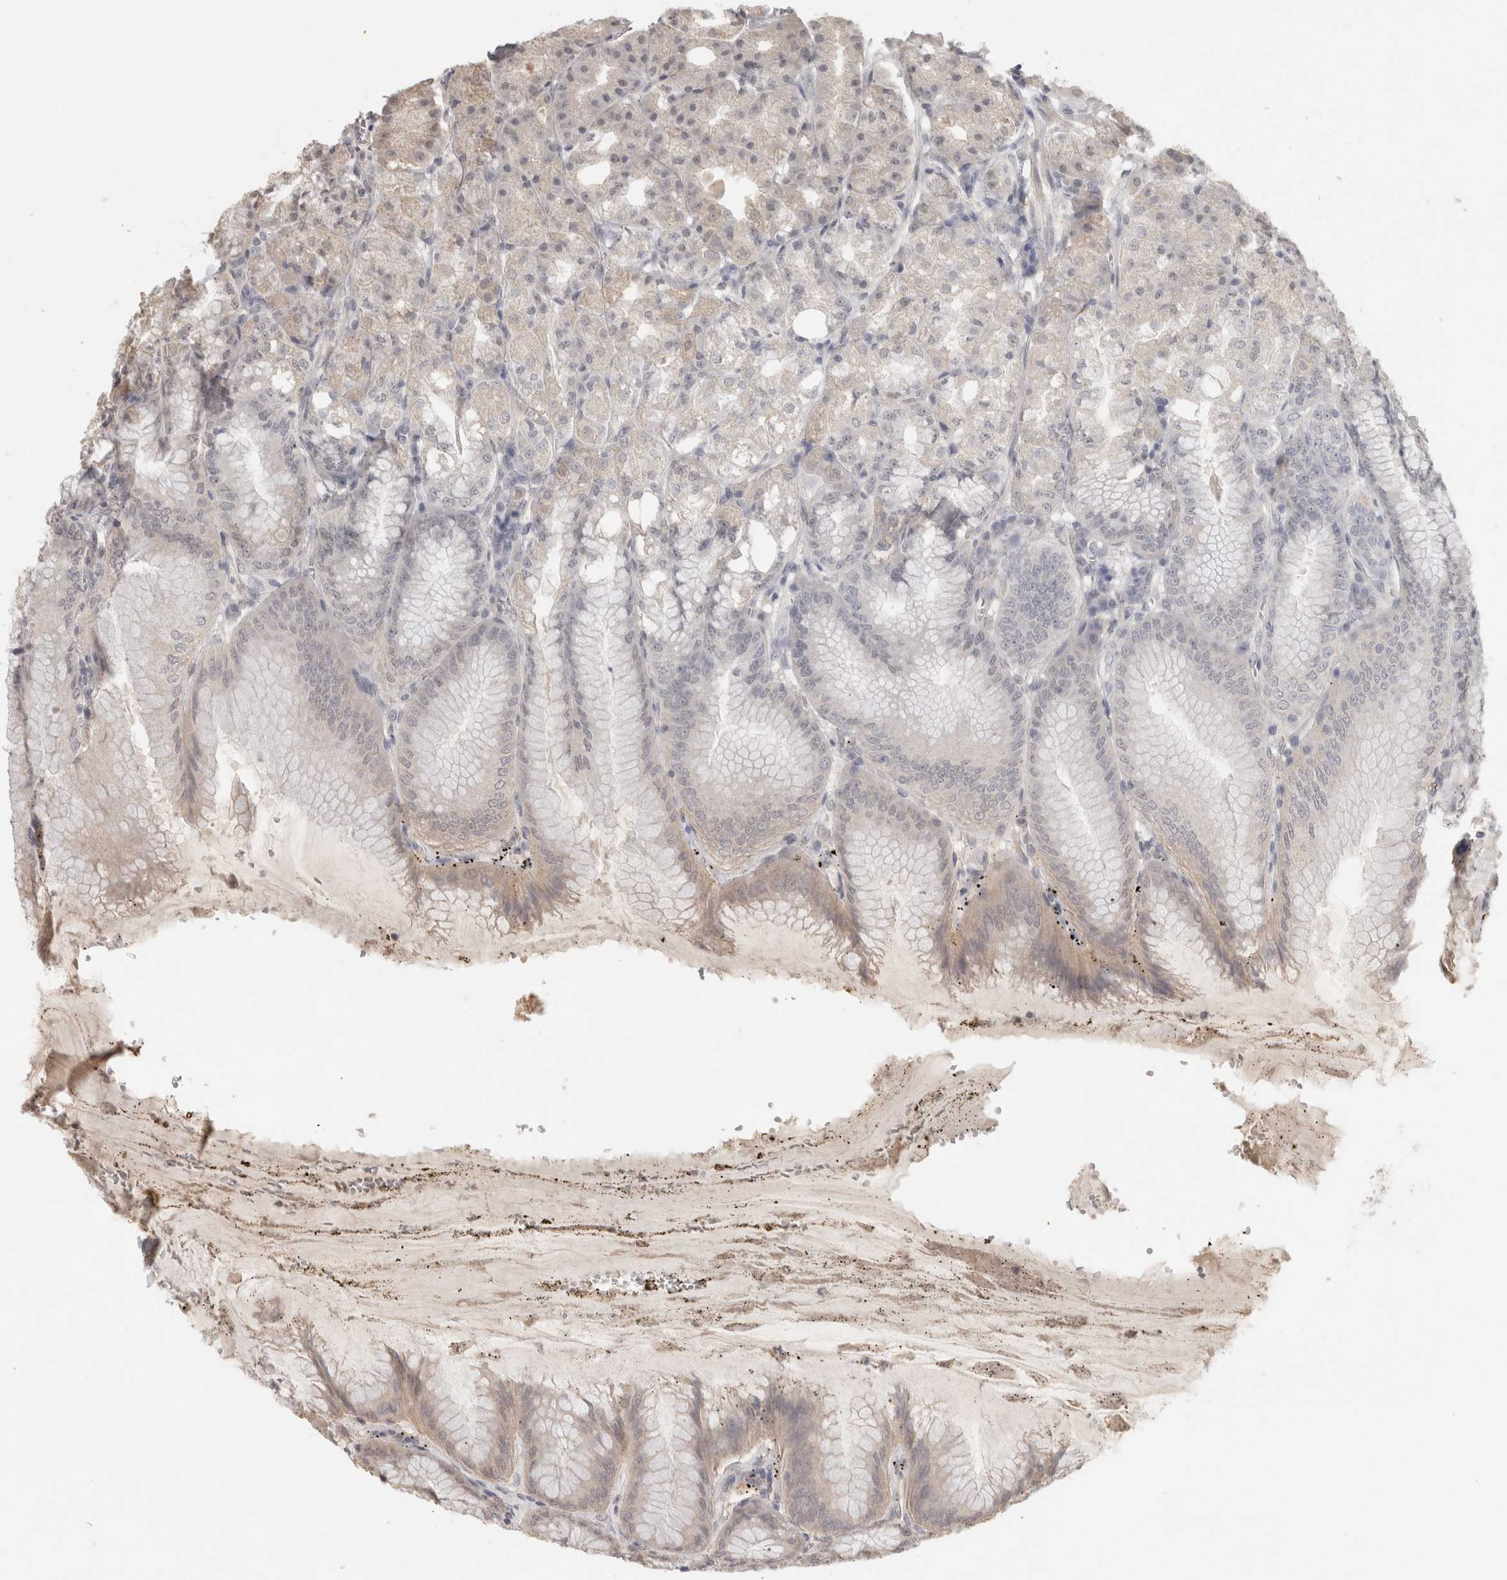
{"staining": {"intensity": "weak", "quantity": "<25%", "location": "cytoplasmic/membranous,nuclear"}, "tissue": "stomach", "cell_type": "Glandular cells", "image_type": "normal", "snomed": [{"axis": "morphology", "description": "Normal tissue, NOS"}, {"axis": "topography", "description": "Stomach, lower"}], "caption": "Immunohistochemical staining of benign stomach reveals no significant staining in glandular cells.", "gene": "HAVCR2", "patient": {"sex": "male", "age": 71}}